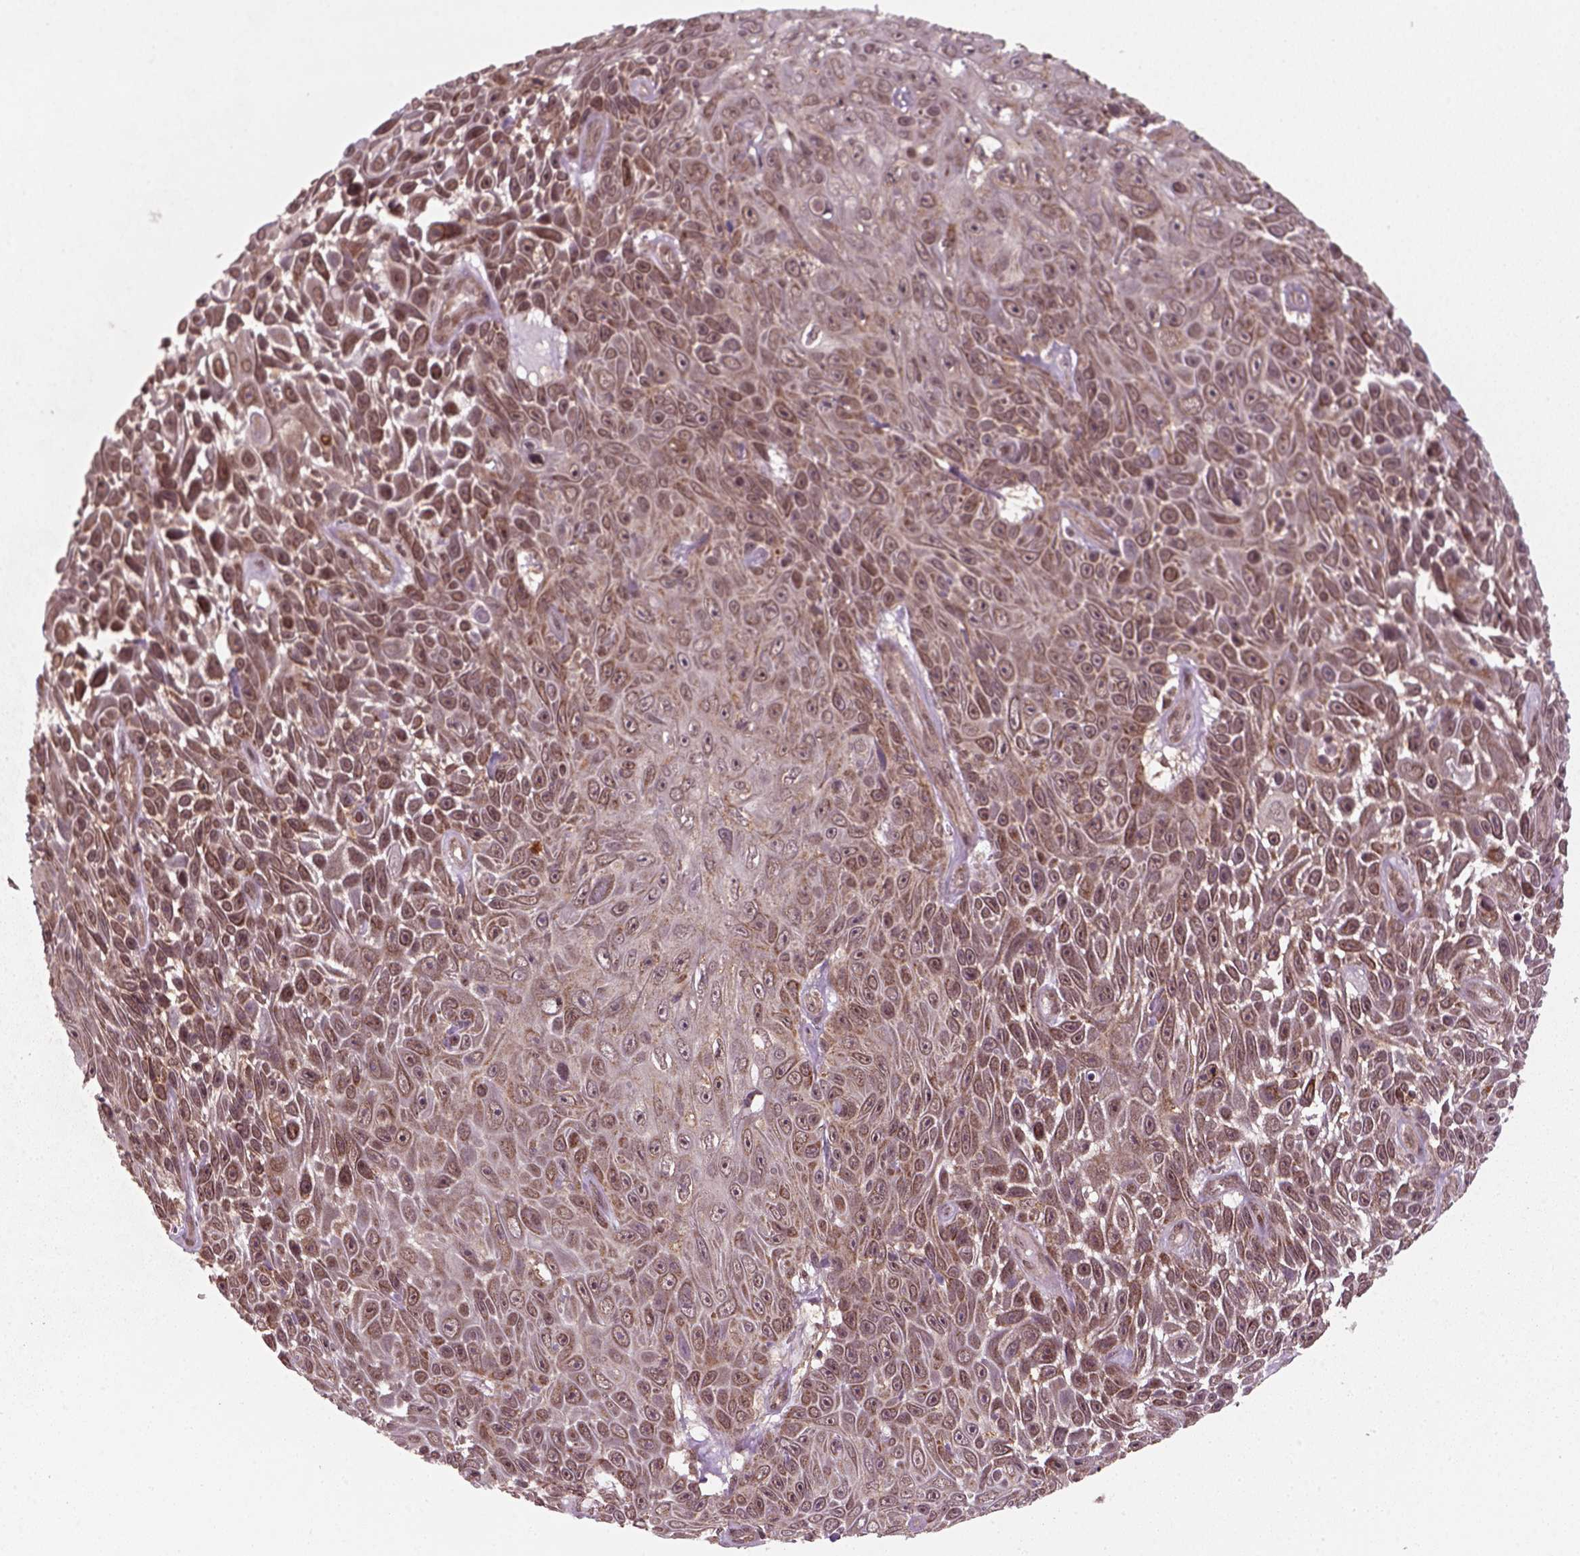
{"staining": {"intensity": "moderate", "quantity": ">75%", "location": "cytoplasmic/membranous"}, "tissue": "skin cancer", "cell_type": "Tumor cells", "image_type": "cancer", "snomed": [{"axis": "morphology", "description": "Squamous cell carcinoma, NOS"}, {"axis": "topography", "description": "Skin"}], "caption": "About >75% of tumor cells in human skin squamous cell carcinoma demonstrate moderate cytoplasmic/membranous protein staining as visualized by brown immunohistochemical staining.", "gene": "NUDT9", "patient": {"sex": "male", "age": 82}}